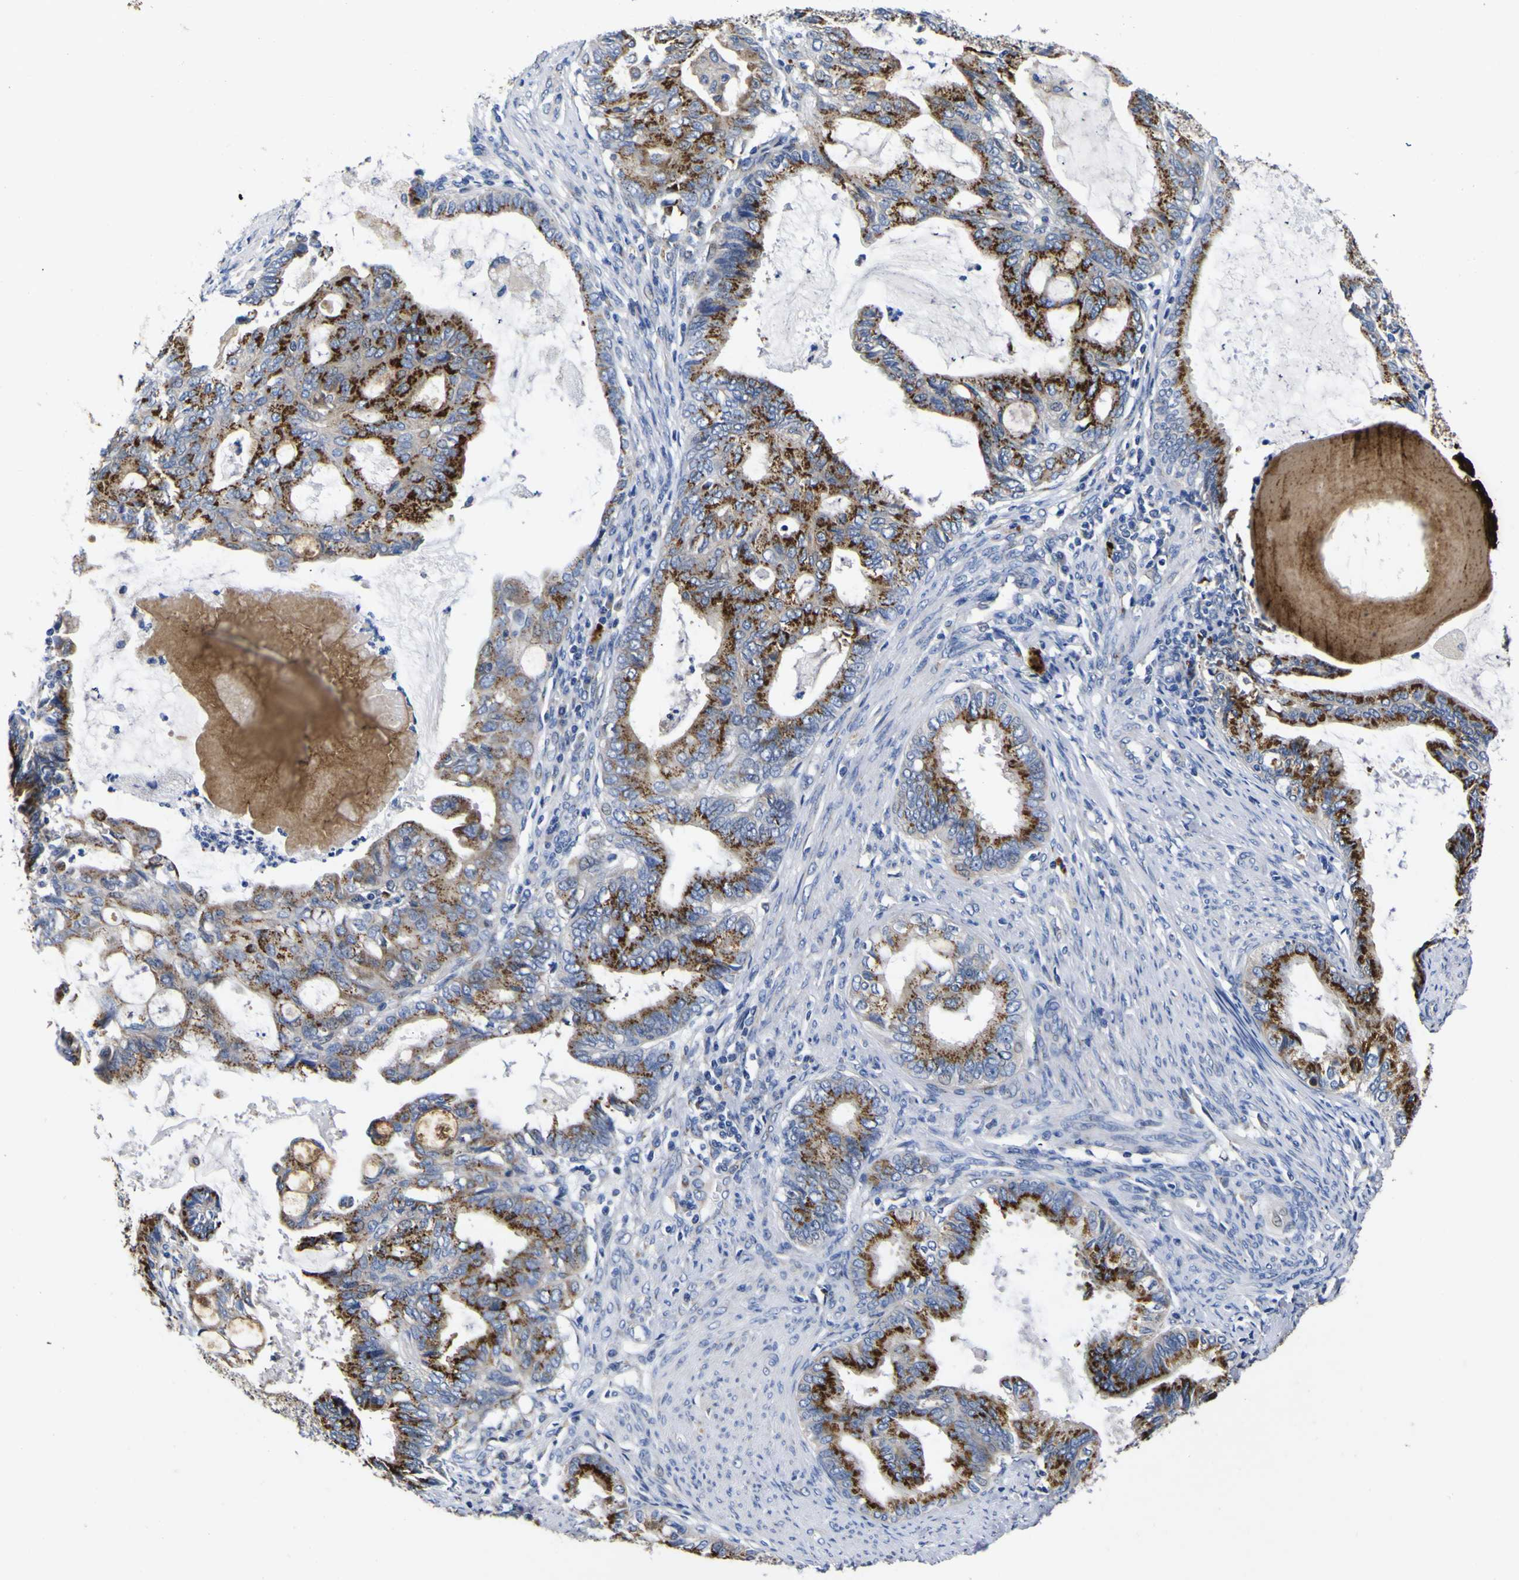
{"staining": {"intensity": "moderate", "quantity": ">75%", "location": "cytoplasmic/membranous"}, "tissue": "endometrial cancer", "cell_type": "Tumor cells", "image_type": "cancer", "snomed": [{"axis": "morphology", "description": "Adenocarcinoma, NOS"}, {"axis": "topography", "description": "Endometrium"}], "caption": "This is a photomicrograph of IHC staining of adenocarcinoma (endometrial), which shows moderate expression in the cytoplasmic/membranous of tumor cells.", "gene": "COA1", "patient": {"sex": "female", "age": 86}}